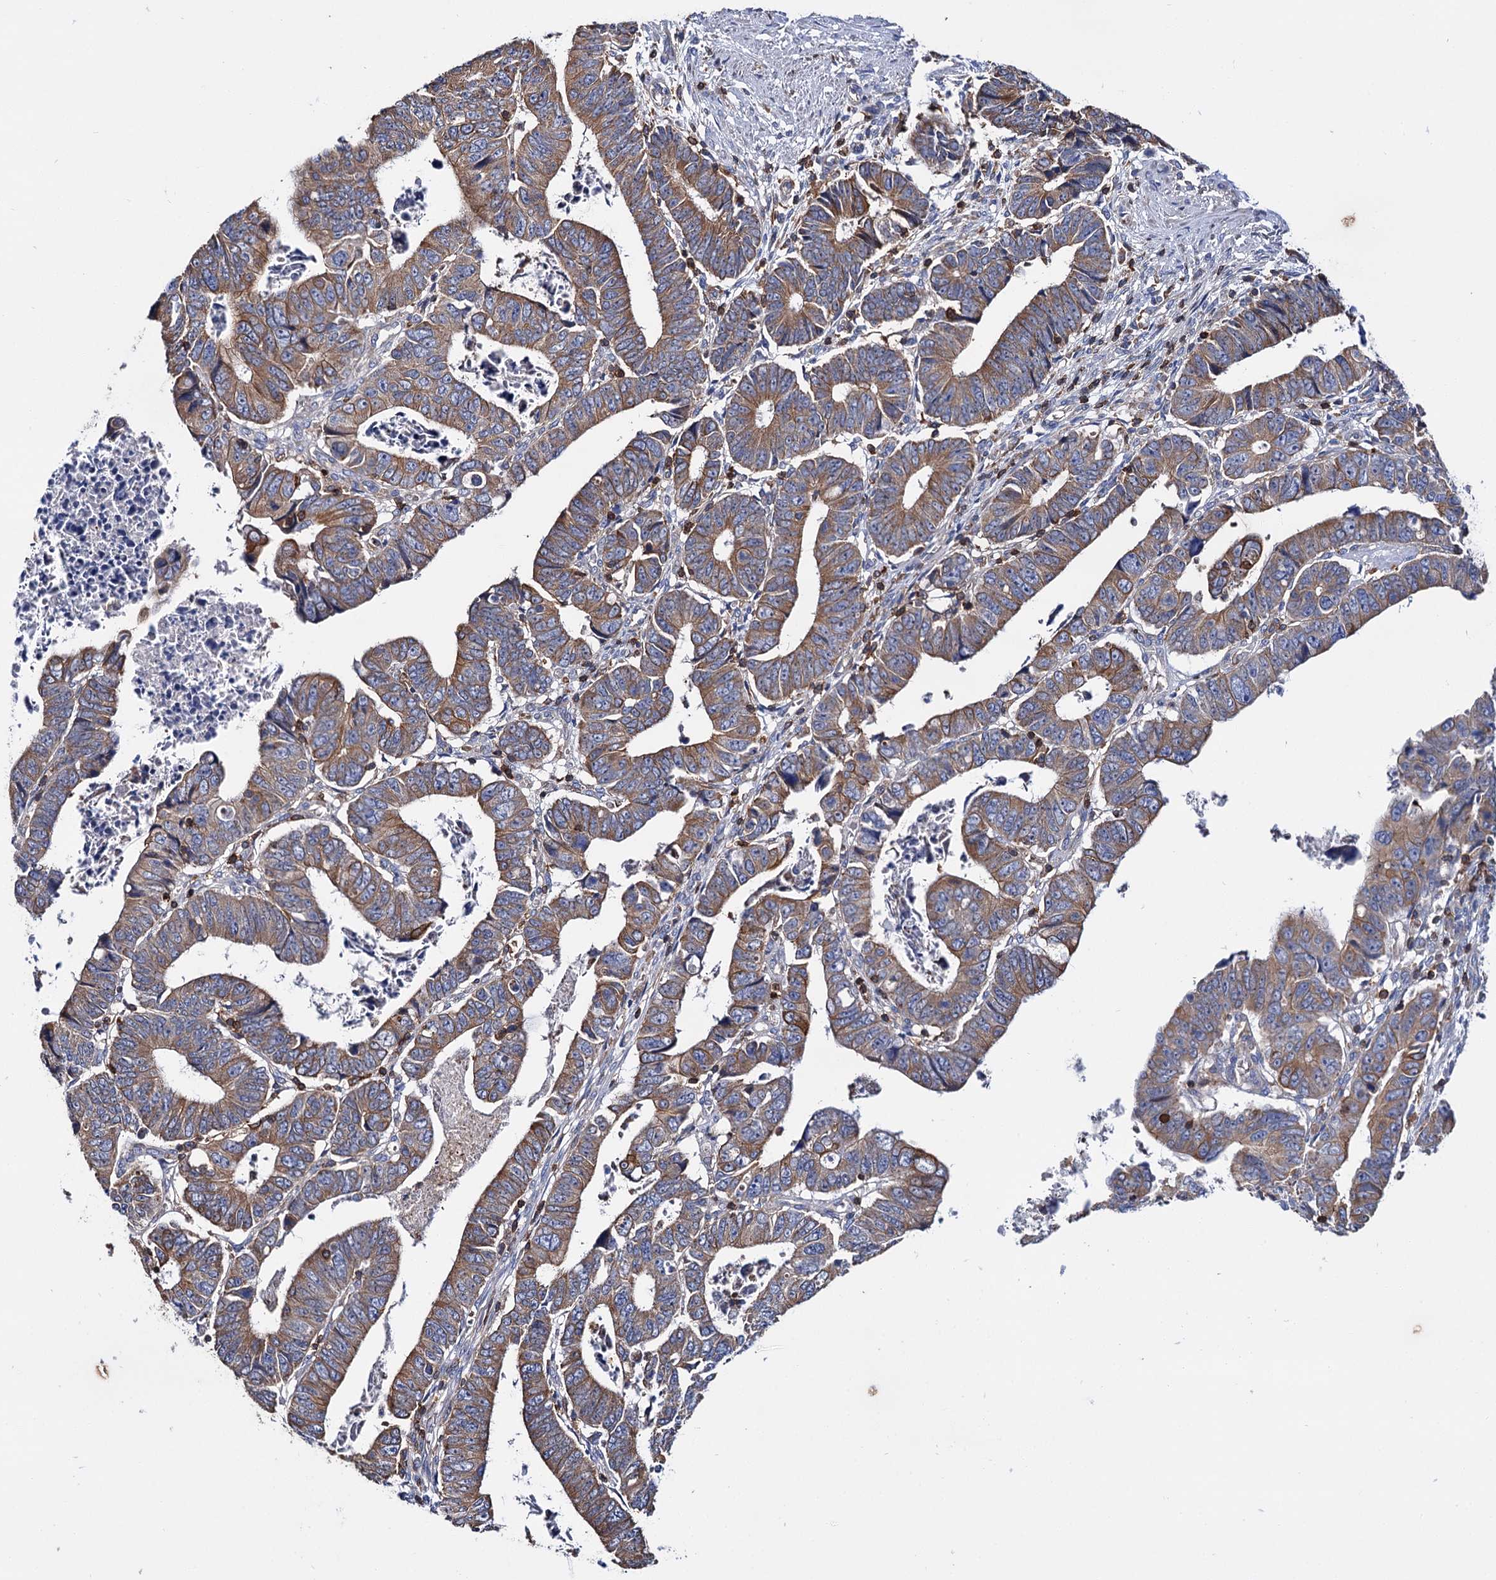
{"staining": {"intensity": "moderate", "quantity": ">75%", "location": "cytoplasmic/membranous"}, "tissue": "colorectal cancer", "cell_type": "Tumor cells", "image_type": "cancer", "snomed": [{"axis": "morphology", "description": "Normal tissue, NOS"}, {"axis": "morphology", "description": "Adenocarcinoma, NOS"}, {"axis": "topography", "description": "Rectum"}], "caption": "A brown stain labels moderate cytoplasmic/membranous staining of a protein in human colorectal adenocarcinoma tumor cells.", "gene": "UBASH3B", "patient": {"sex": "female", "age": 65}}